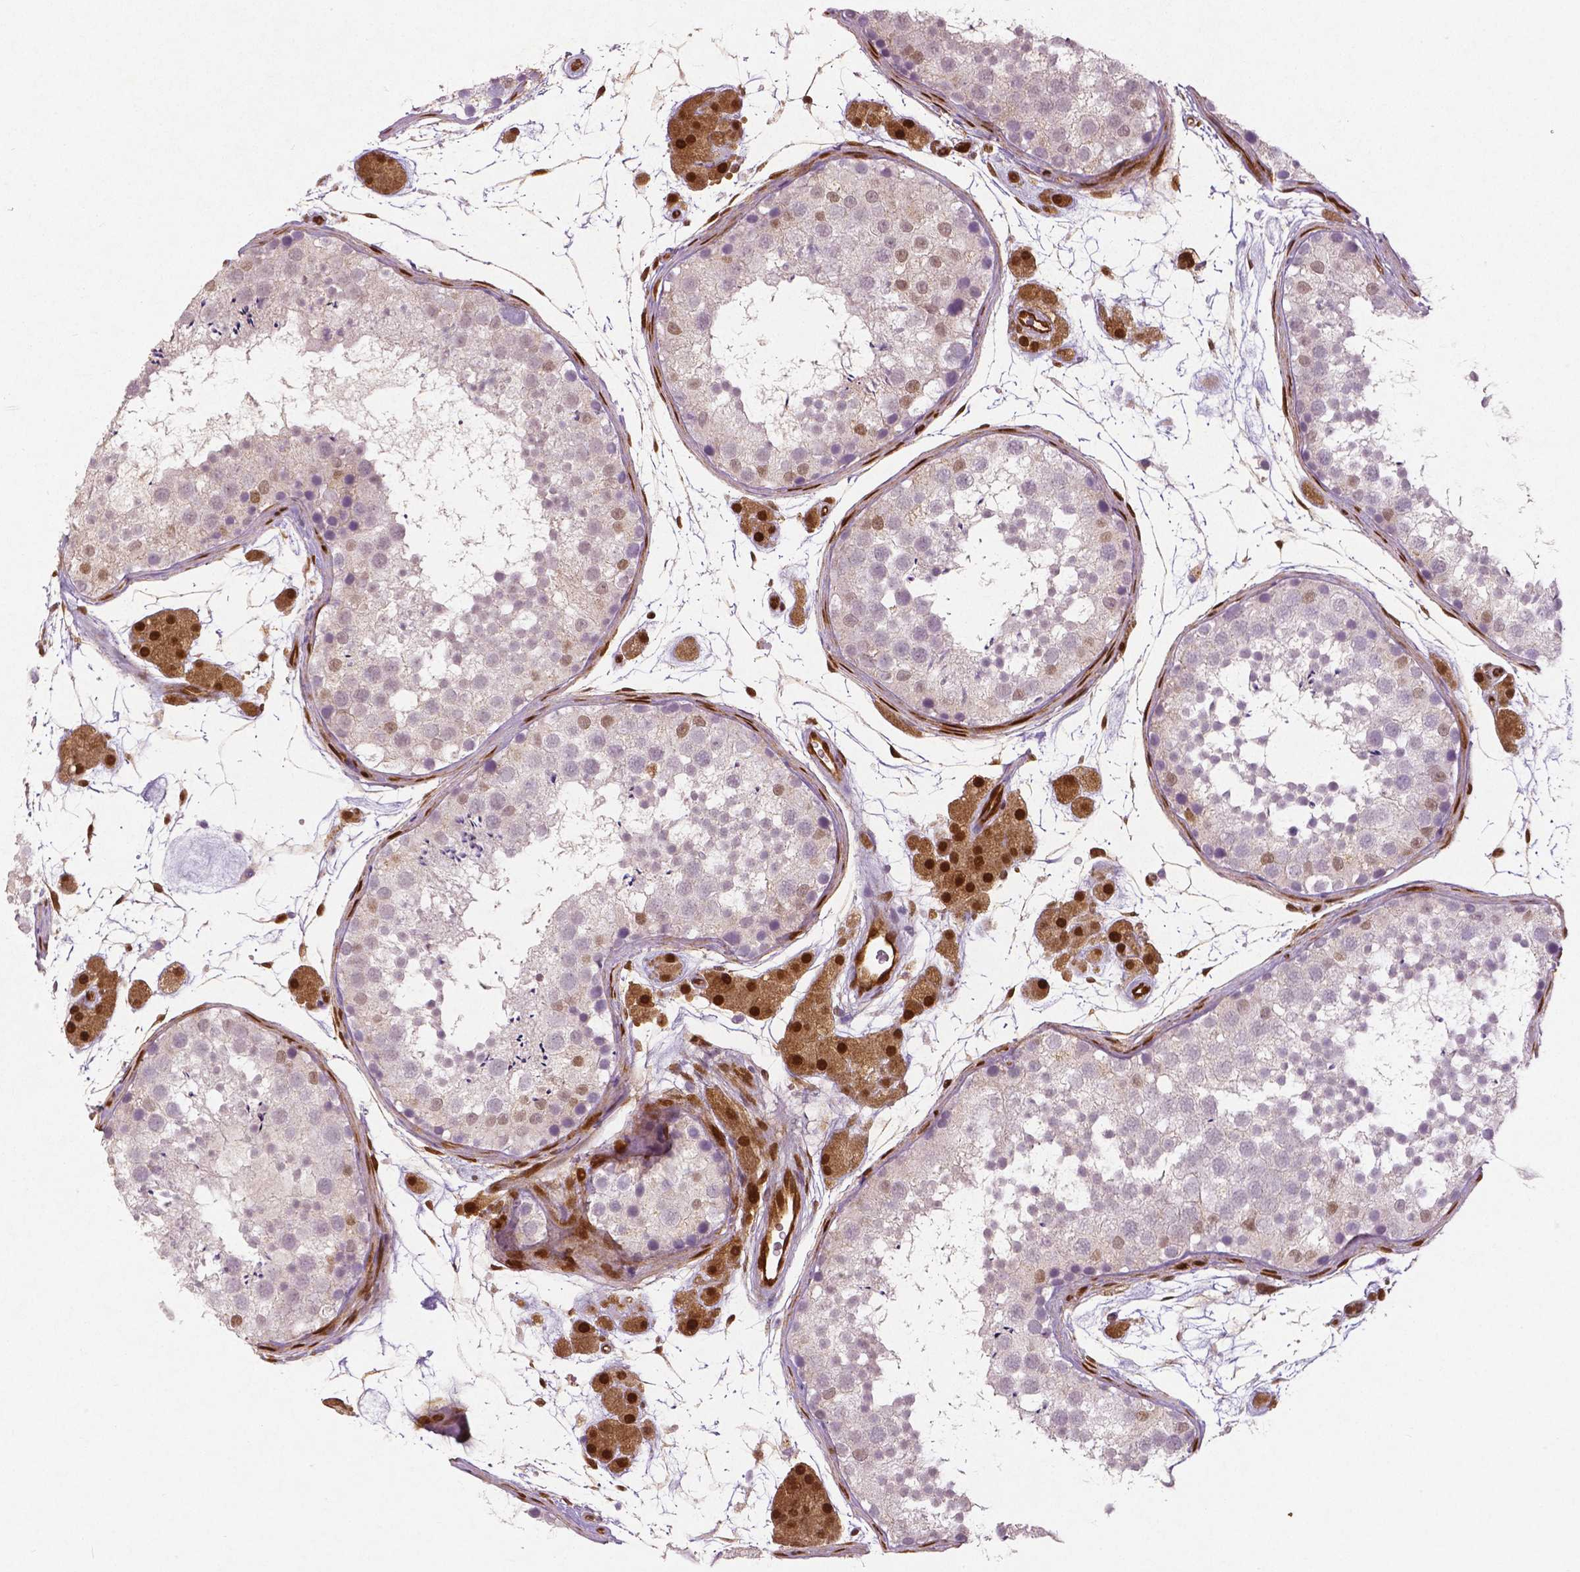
{"staining": {"intensity": "moderate", "quantity": "<25%", "location": "cytoplasmic/membranous,nuclear"}, "tissue": "testis", "cell_type": "Cells in seminiferous ducts", "image_type": "normal", "snomed": [{"axis": "morphology", "description": "Normal tissue, NOS"}, {"axis": "topography", "description": "Testis"}], "caption": "An image of testis stained for a protein demonstrates moderate cytoplasmic/membranous,nuclear brown staining in cells in seminiferous ducts. Nuclei are stained in blue.", "gene": "WWTR1", "patient": {"sex": "male", "age": 41}}